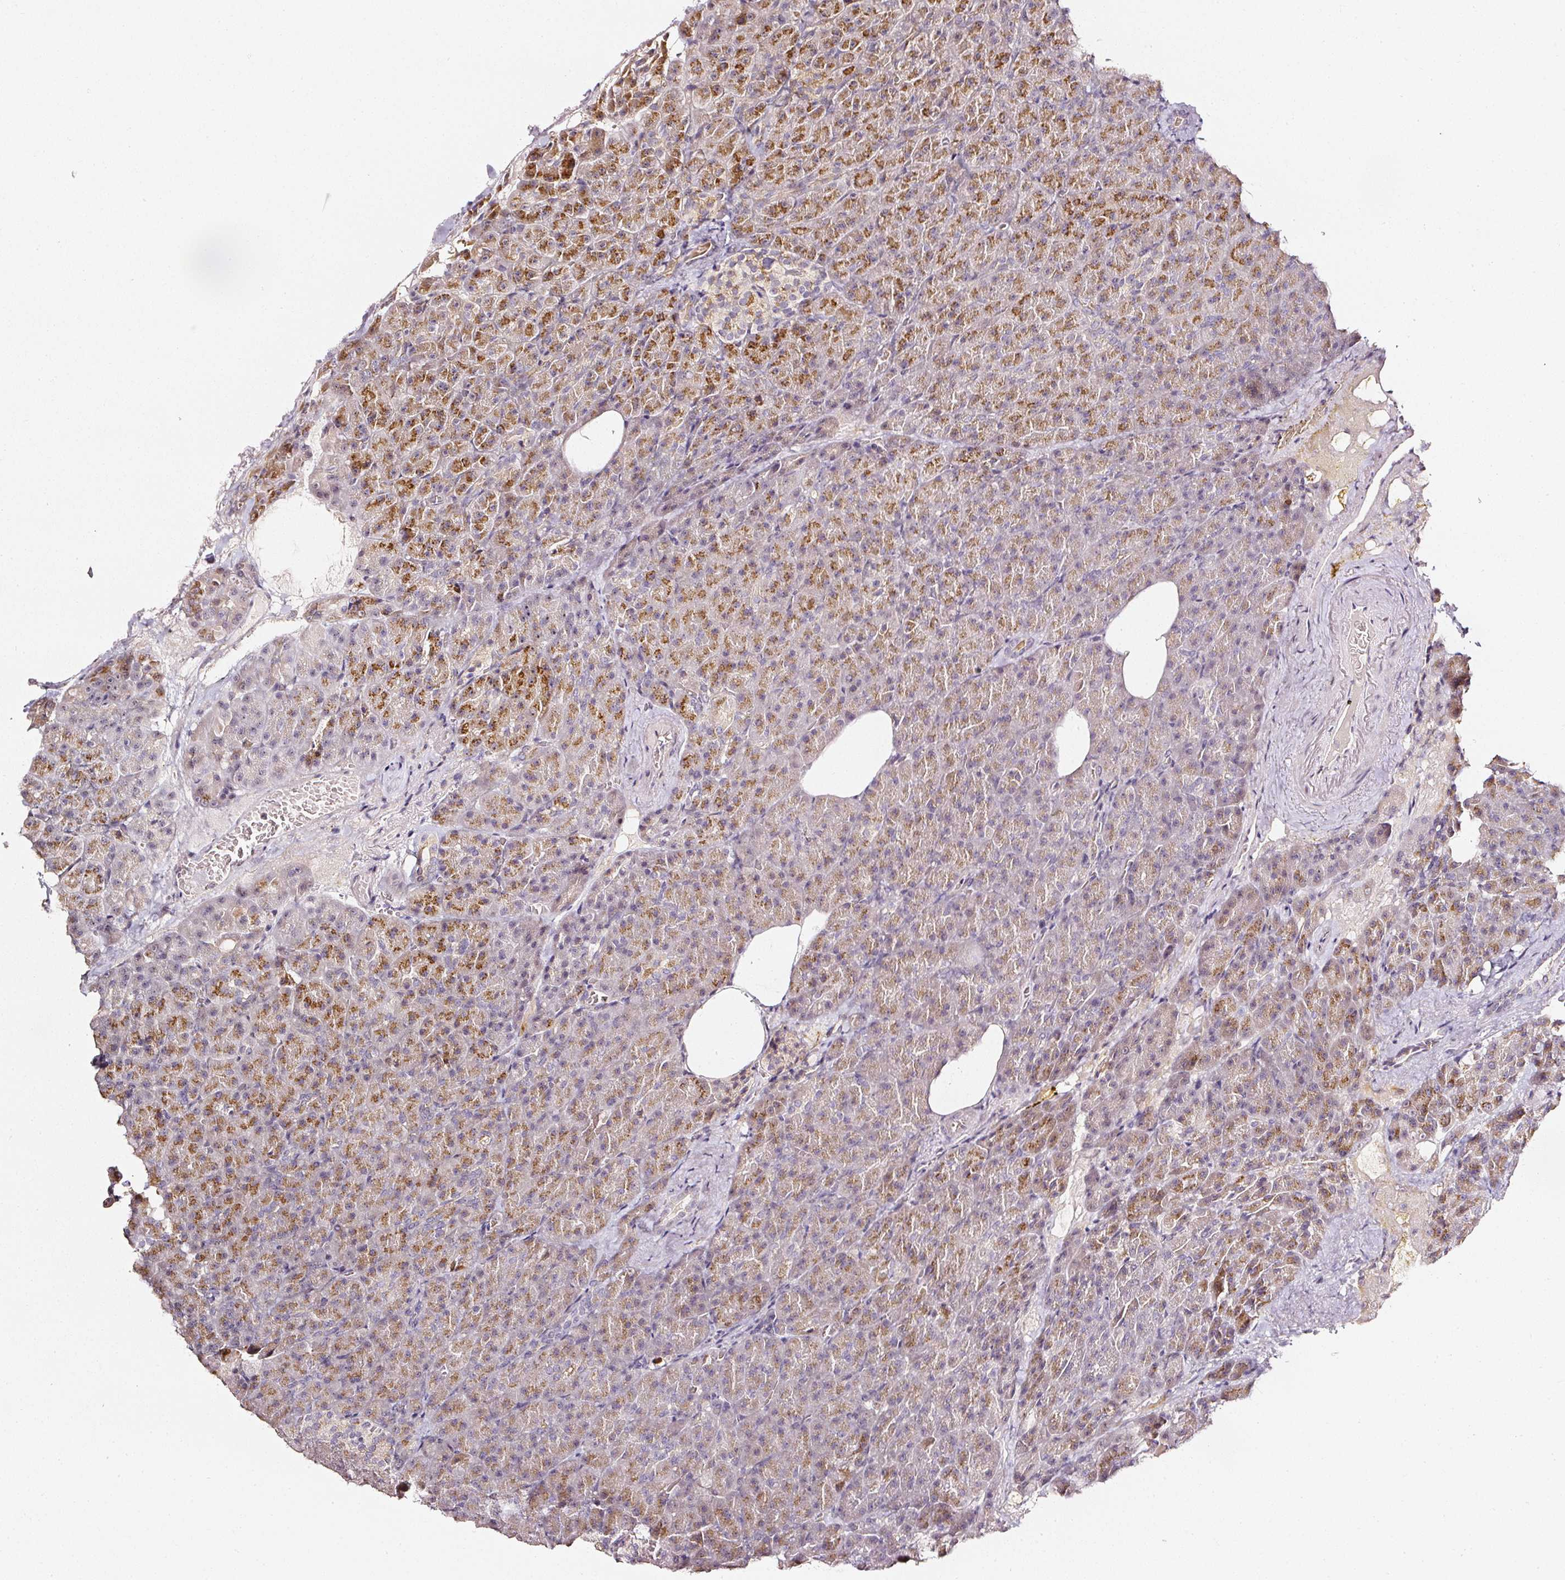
{"staining": {"intensity": "moderate", "quantity": "25%-75%", "location": "cytoplasmic/membranous"}, "tissue": "pancreas", "cell_type": "Exocrine glandular cells", "image_type": "normal", "snomed": [{"axis": "morphology", "description": "Normal tissue, NOS"}, {"axis": "topography", "description": "Pancreas"}], "caption": "DAB (3,3'-diaminobenzidine) immunohistochemical staining of unremarkable pancreas demonstrates moderate cytoplasmic/membranous protein staining in approximately 25%-75% of exocrine glandular cells.", "gene": "NTRK1", "patient": {"sex": "female", "age": 74}}